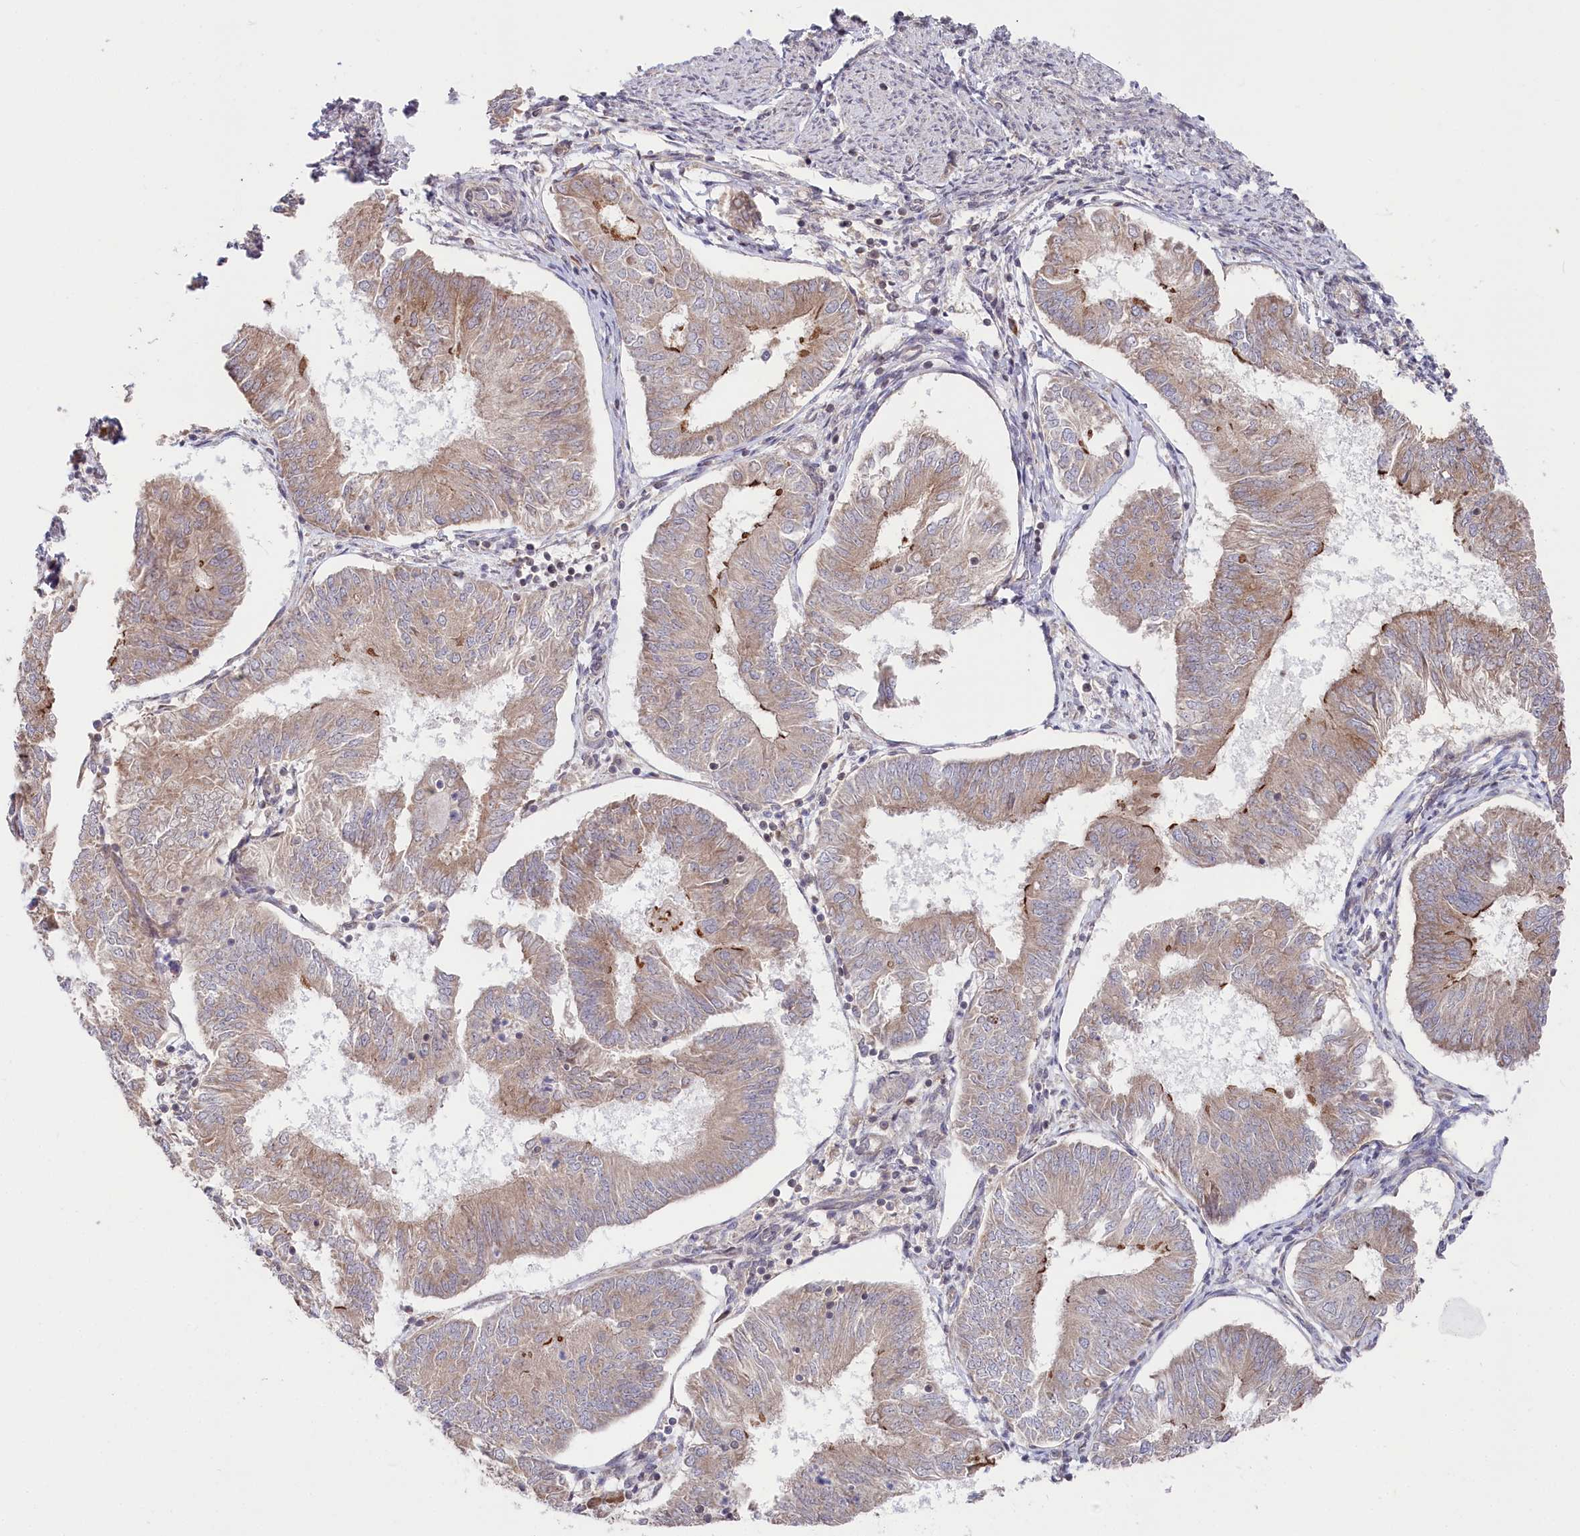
{"staining": {"intensity": "moderate", "quantity": "<25%", "location": "cytoplasmic/membranous"}, "tissue": "endometrial cancer", "cell_type": "Tumor cells", "image_type": "cancer", "snomed": [{"axis": "morphology", "description": "Adenocarcinoma, NOS"}, {"axis": "topography", "description": "Endometrium"}], "caption": "High-magnification brightfield microscopy of endometrial cancer stained with DAB (brown) and counterstained with hematoxylin (blue). tumor cells exhibit moderate cytoplasmic/membranous expression is identified in about<25% of cells.", "gene": "CGGBP1", "patient": {"sex": "female", "age": 58}}